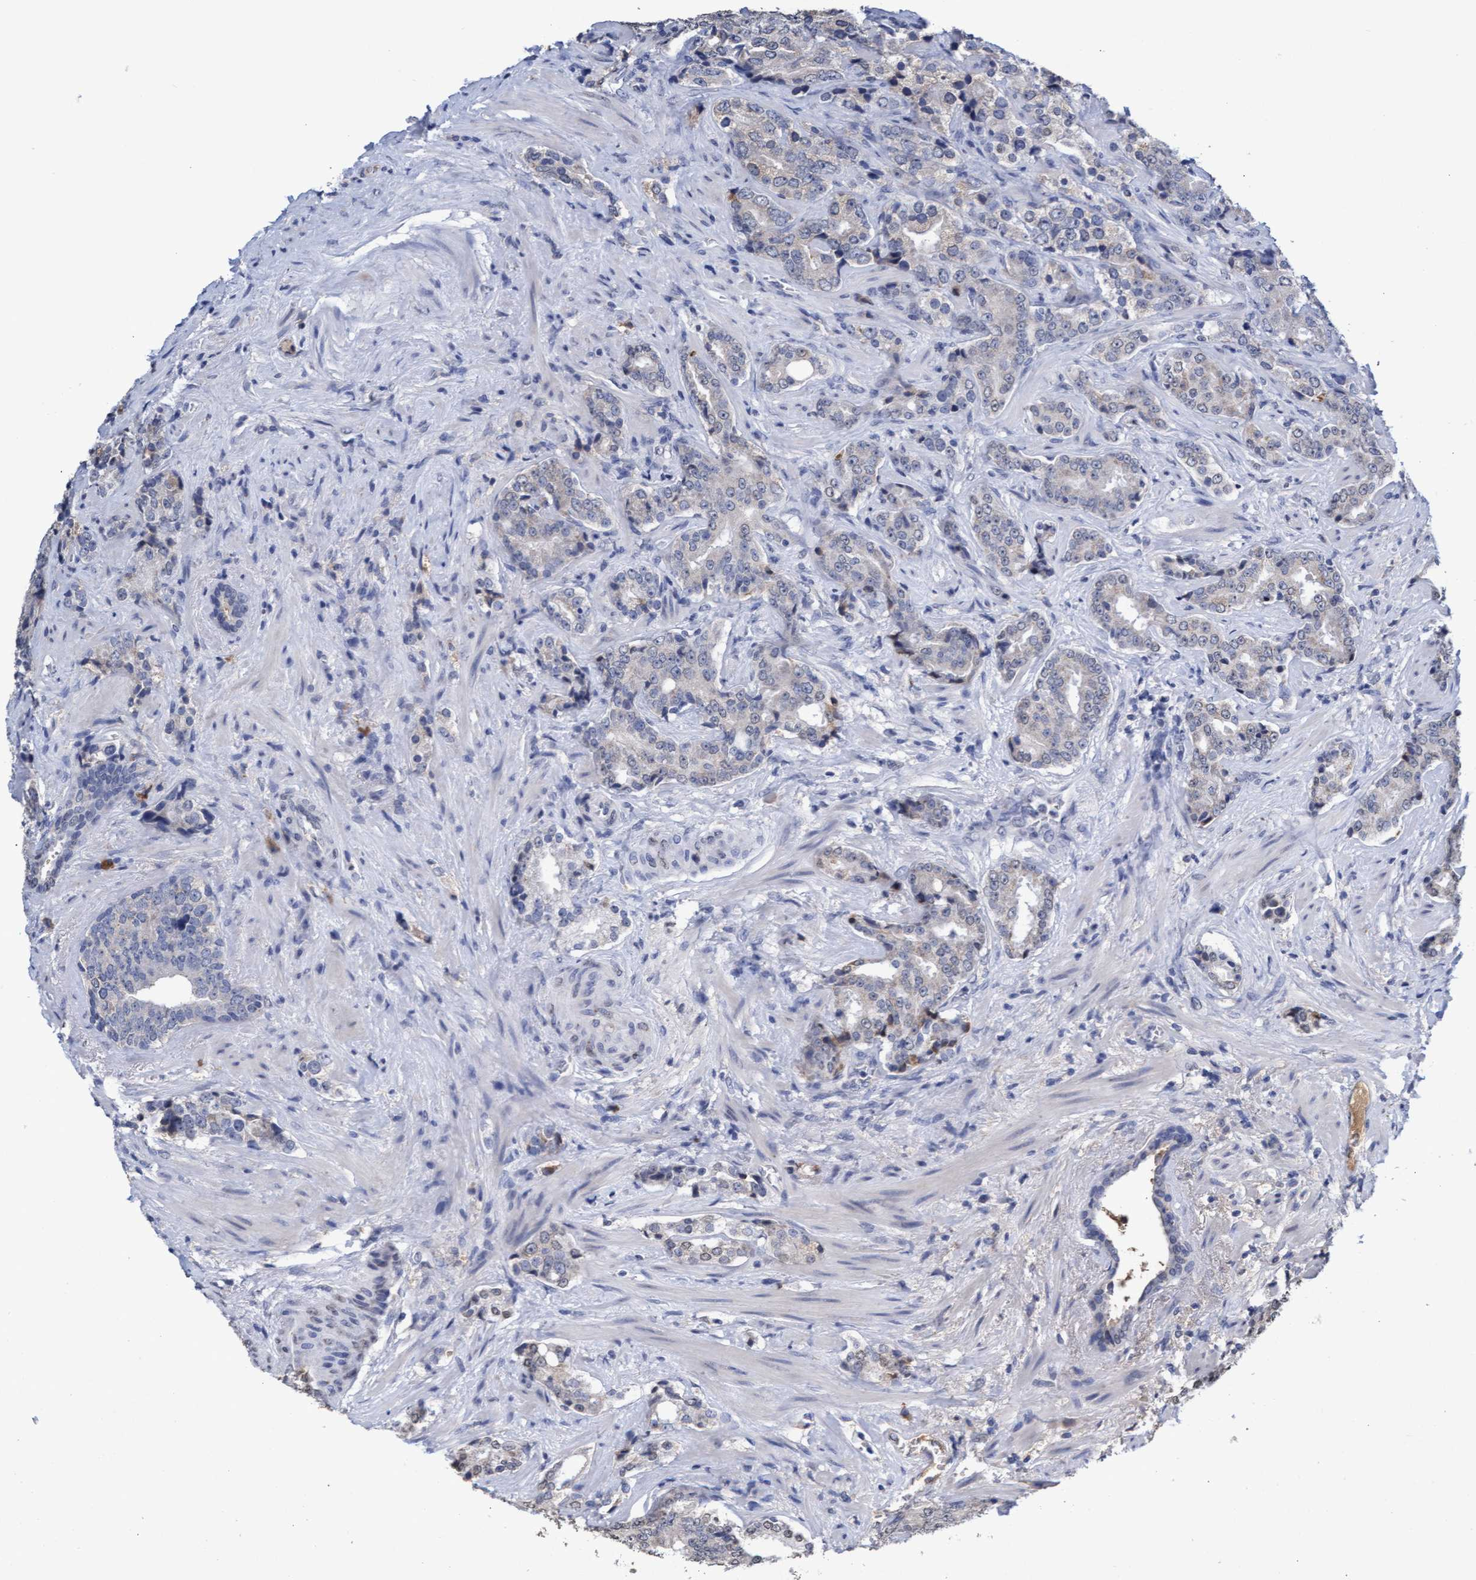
{"staining": {"intensity": "weak", "quantity": "<25%", "location": "cytoplasmic/membranous"}, "tissue": "prostate cancer", "cell_type": "Tumor cells", "image_type": "cancer", "snomed": [{"axis": "morphology", "description": "Adenocarcinoma, High grade"}, {"axis": "topography", "description": "Prostate"}], "caption": "A high-resolution micrograph shows immunohistochemistry staining of prostate cancer (high-grade adenocarcinoma), which displays no significant positivity in tumor cells.", "gene": "GPR39", "patient": {"sex": "male", "age": 71}}